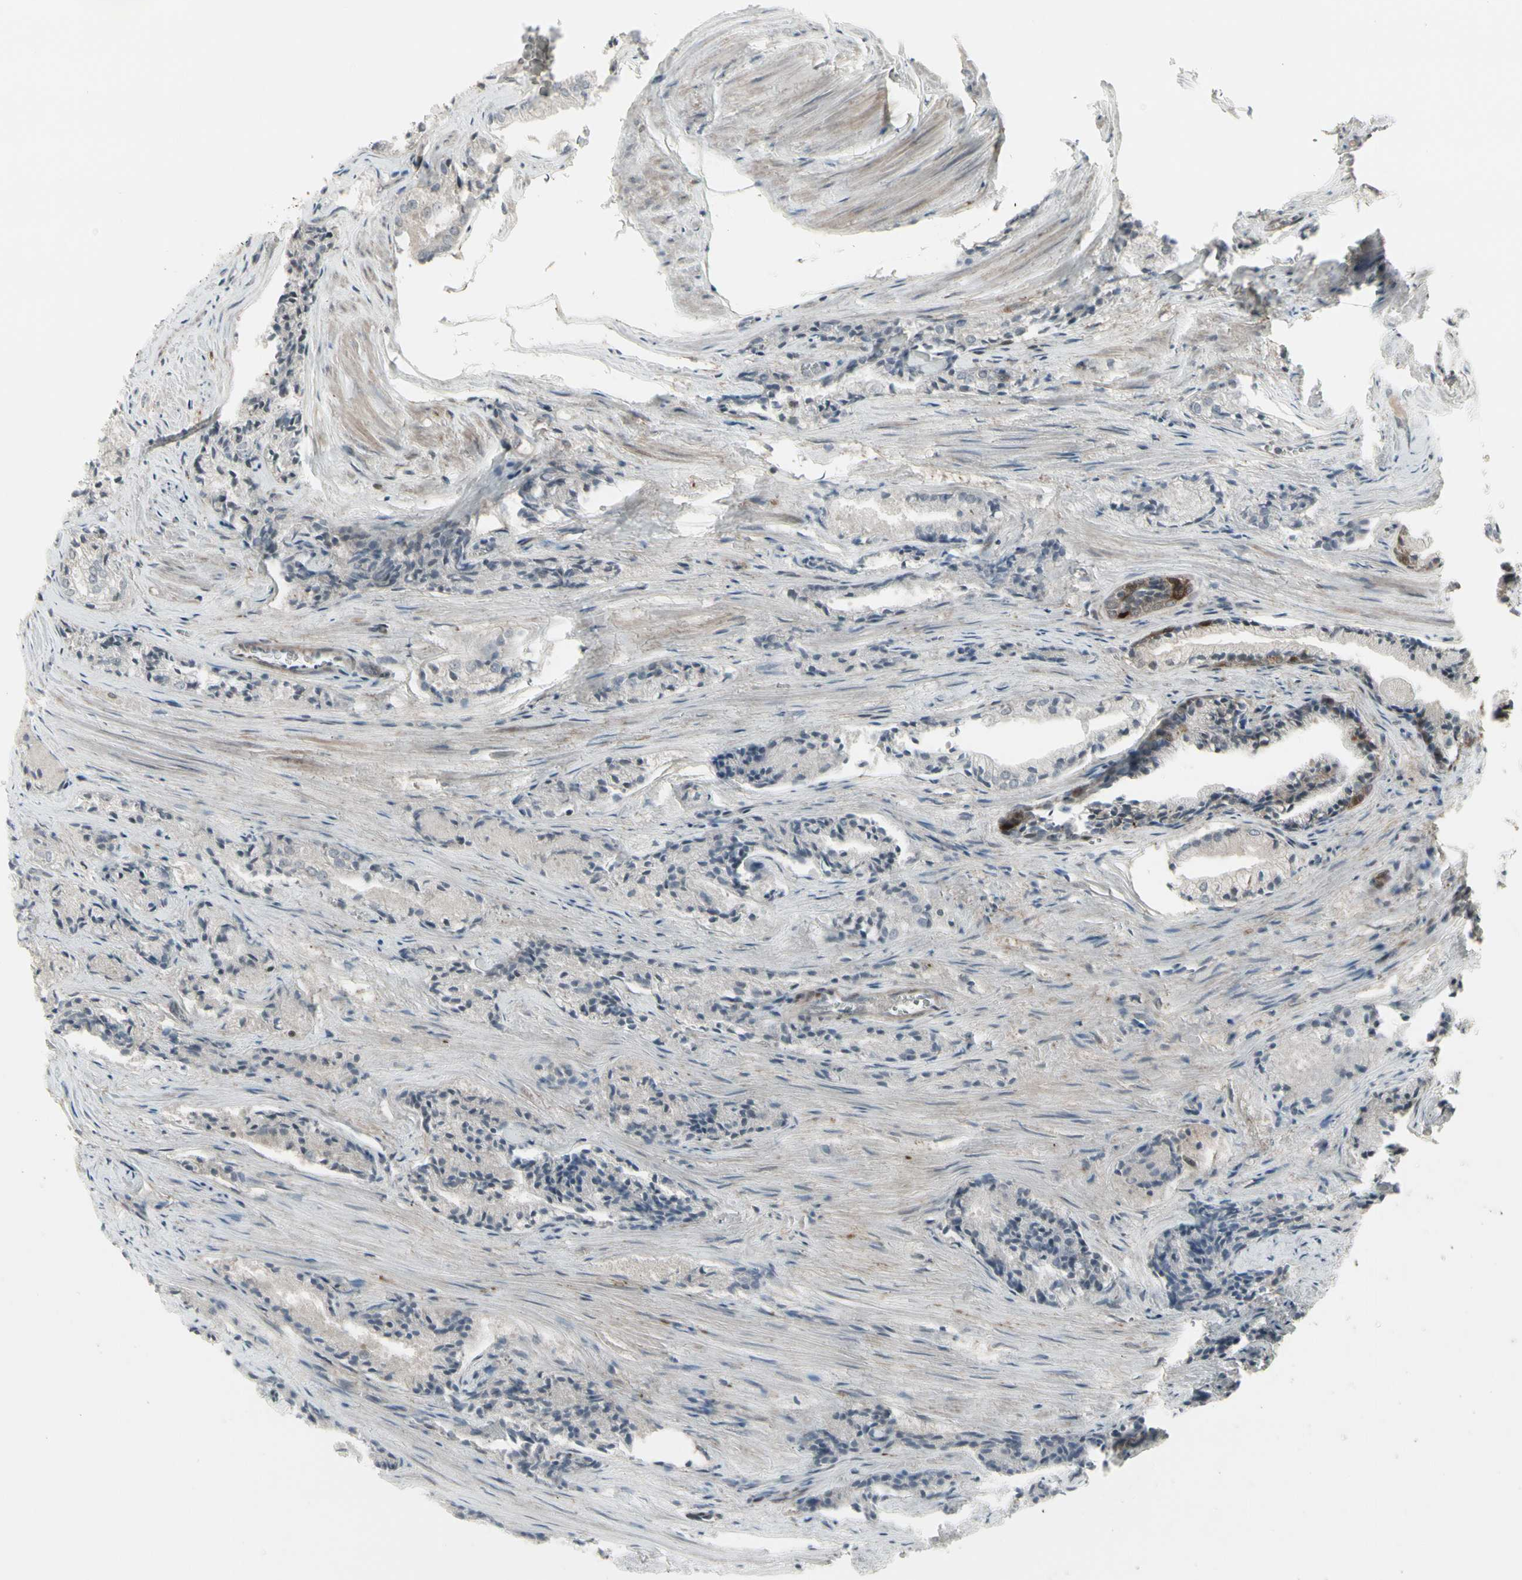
{"staining": {"intensity": "weak", "quantity": ">75%", "location": "cytoplasmic/membranous"}, "tissue": "prostate cancer", "cell_type": "Tumor cells", "image_type": "cancer", "snomed": [{"axis": "morphology", "description": "Adenocarcinoma, Low grade"}, {"axis": "topography", "description": "Prostate"}], "caption": "Immunohistochemical staining of human prostate cancer (low-grade adenocarcinoma) reveals low levels of weak cytoplasmic/membranous staining in about >75% of tumor cells.", "gene": "IGFBP6", "patient": {"sex": "male", "age": 60}}